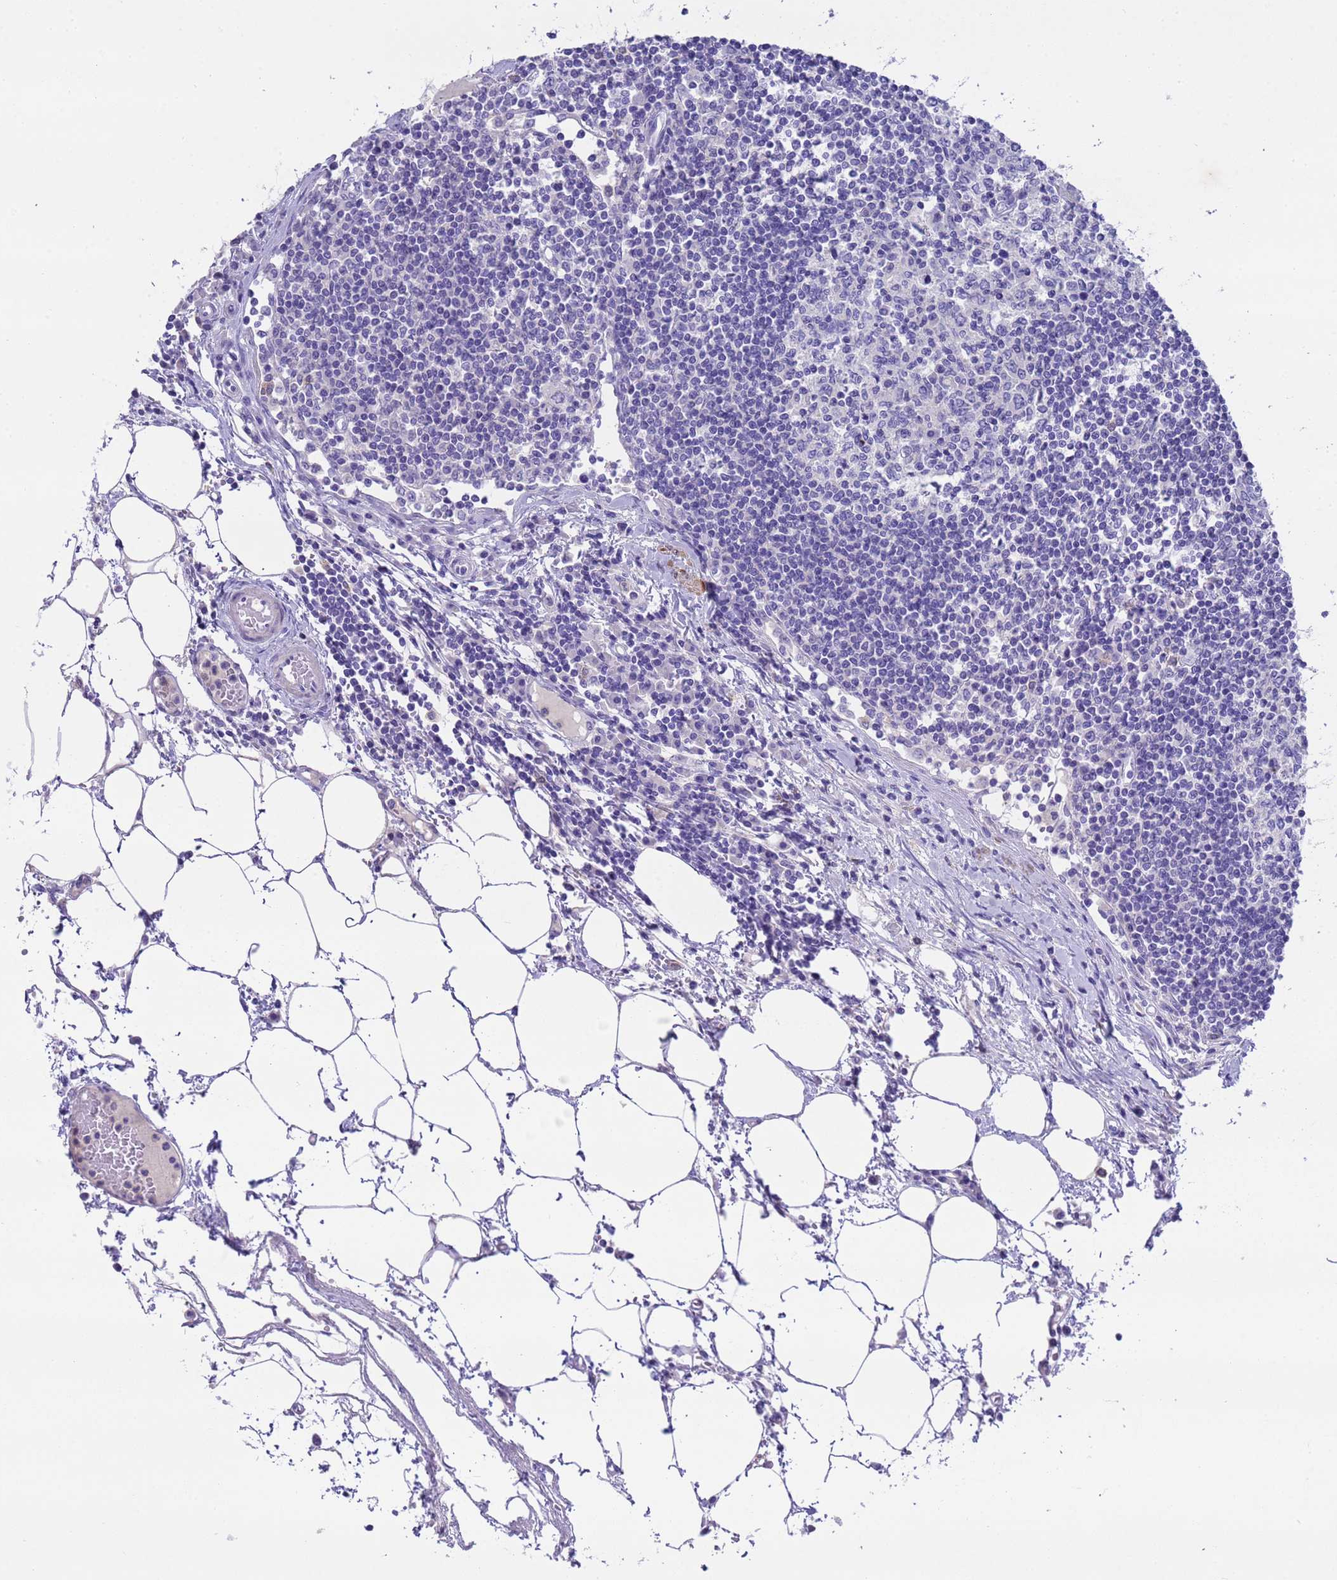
{"staining": {"intensity": "negative", "quantity": "none", "location": "none"}, "tissue": "lymph node", "cell_type": "Germinal center cells", "image_type": "normal", "snomed": [{"axis": "morphology", "description": "Adenocarcinoma, NOS"}, {"axis": "topography", "description": "Lymph node"}], "caption": "An immunohistochemistry photomicrograph of unremarkable lymph node is shown. There is no staining in germinal center cells of lymph node.", "gene": "USP38", "patient": {"sex": "female", "age": 62}}